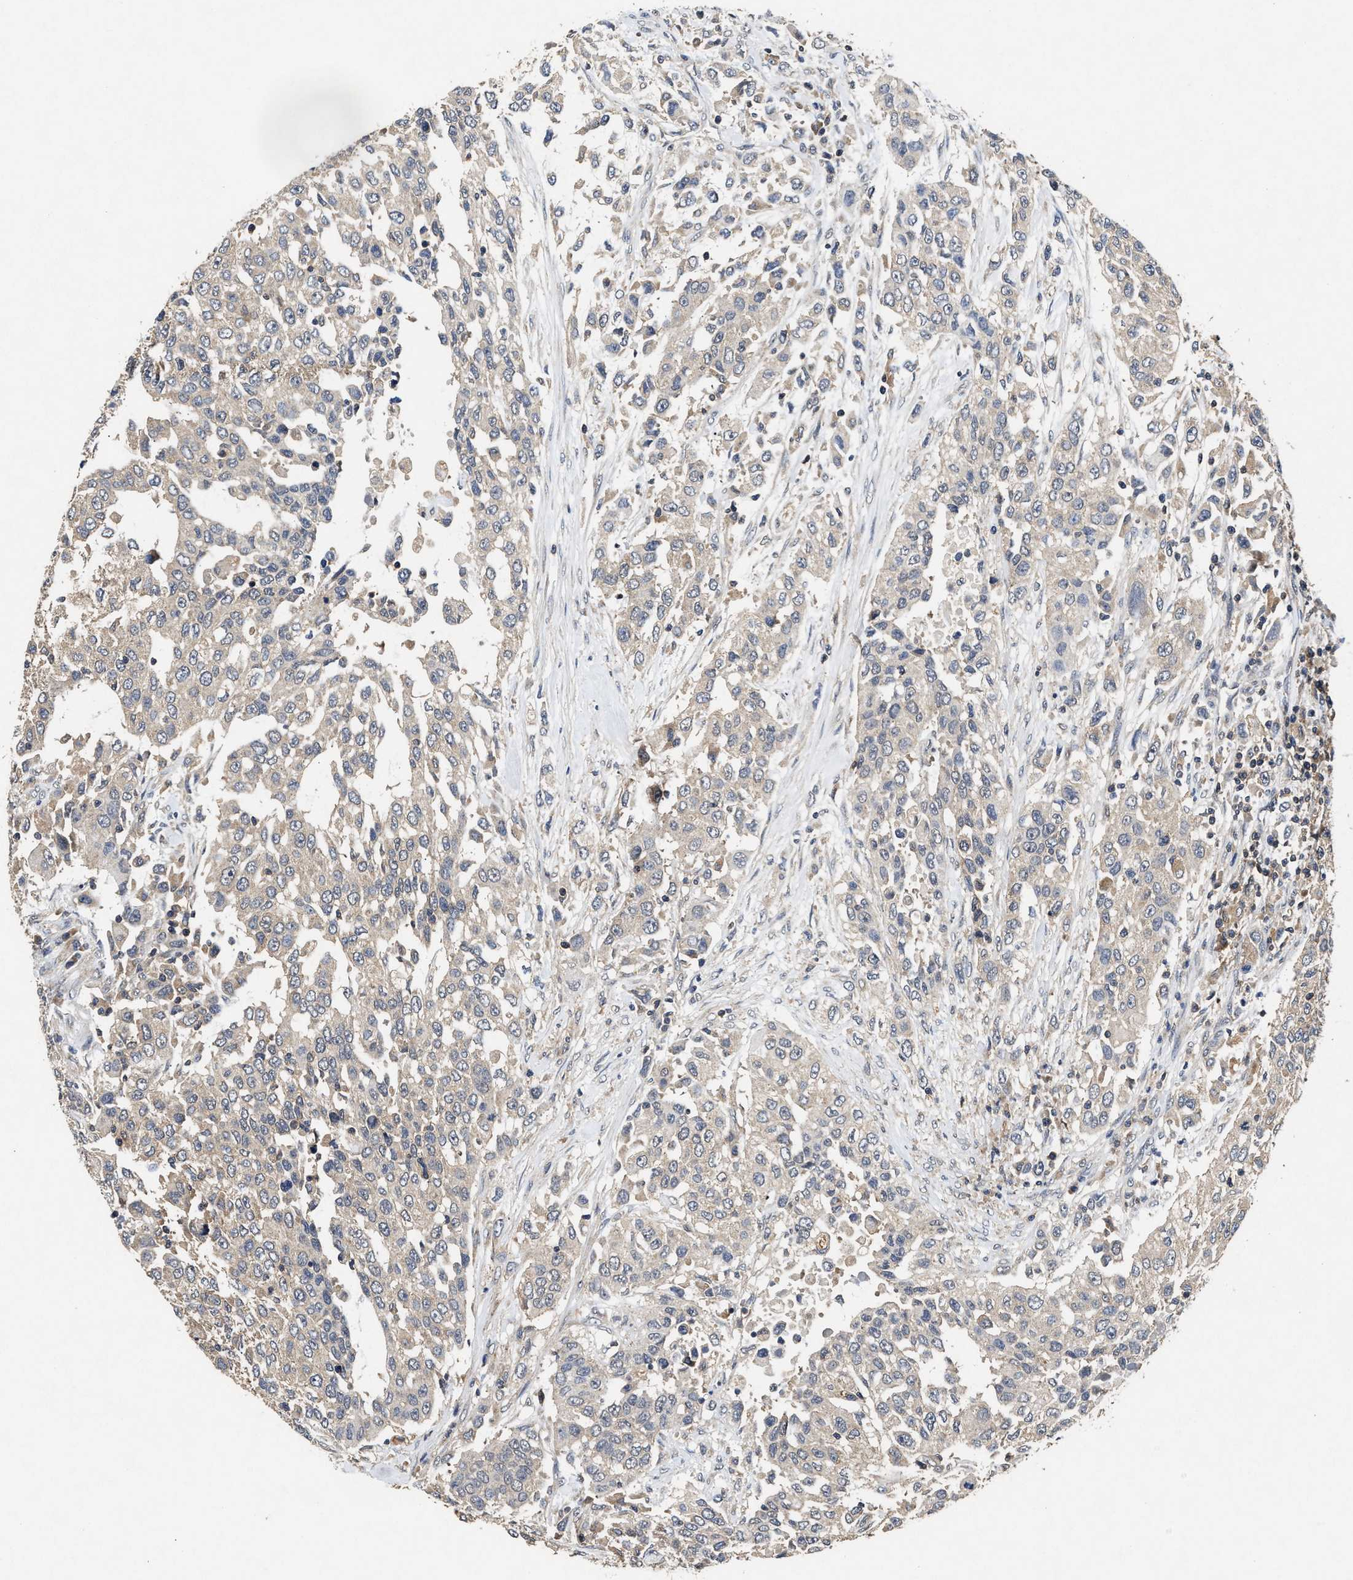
{"staining": {"intensity": "weak", "quantity": "<25%", "location": "cytoplasmic/membranous"}, "tissue": "urothelial cancer", "cell_type": "Tumor cells", "image_type": "cancer", "snomed": [{"axis": "morphology", "description": "Urothelial carcinoma, High grade"}, {"axis": "topography", "description": "Urinary bladder"}], "caption": "DAB immunohistochemical staining of human high-grade urothelial carcinoma displays no significant staining in tumor cells.", "gene": "PDAP1", "patient": {"sex": "female", "age": 80}}